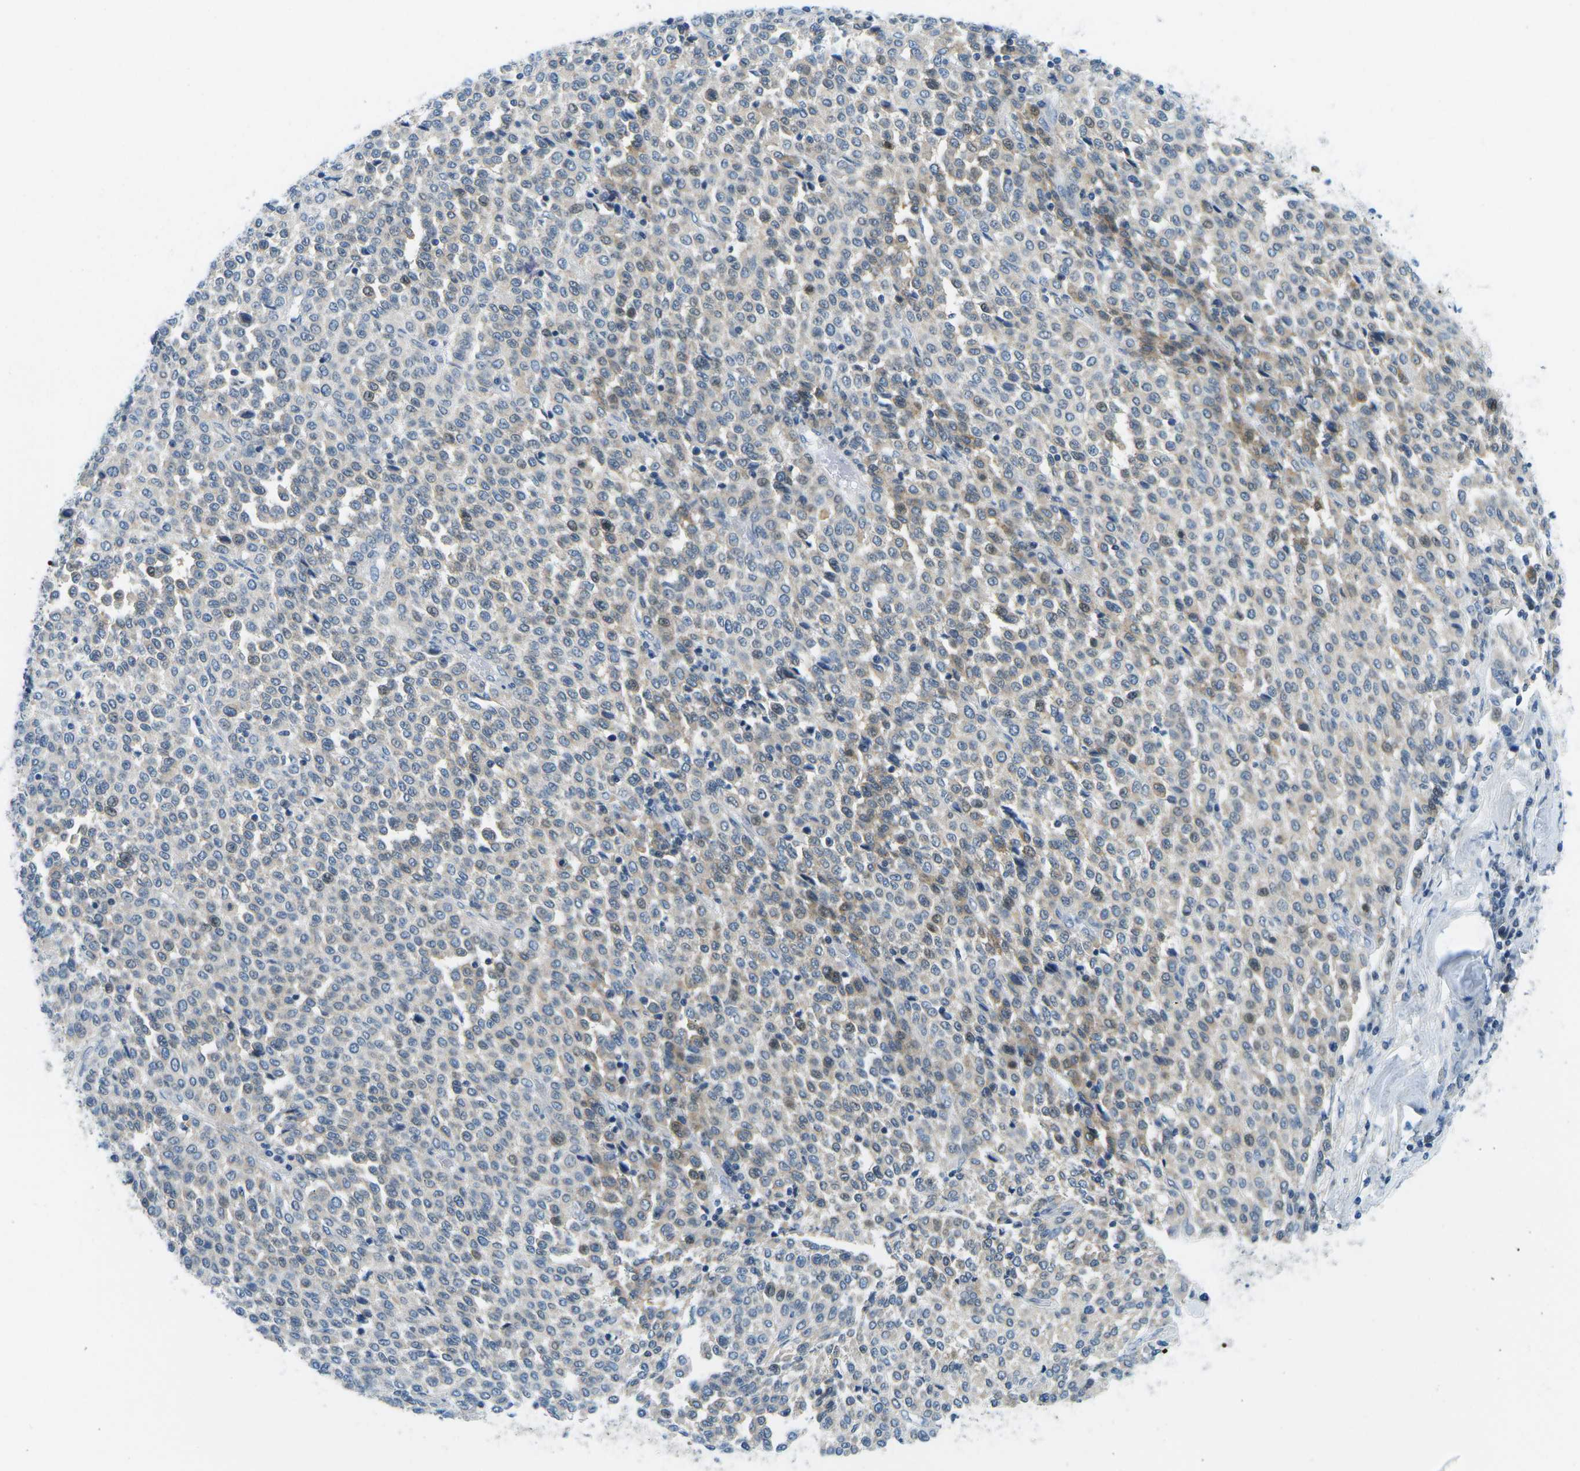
{"staining": {"intensity": "weak", "quantity": "<25%", "location": "cytoplasmic/membranous"}, "tissue": "melanoma", "cell_type": "Tumor cells", "image_type": "cancer", "snomed": [{"axis": "morphology", "description": "Malignant melanoma, Metastatic site"}, {"axis": "topography", "description": "Pancreas"}], "caption": "DAB (3,3'-diaminobenzidine) immunohistochemical staining of melanoma demonstrates no significant expression in tumor cells.", "gene": "CFB", "patient": {"sex": "female", "age": 30}}